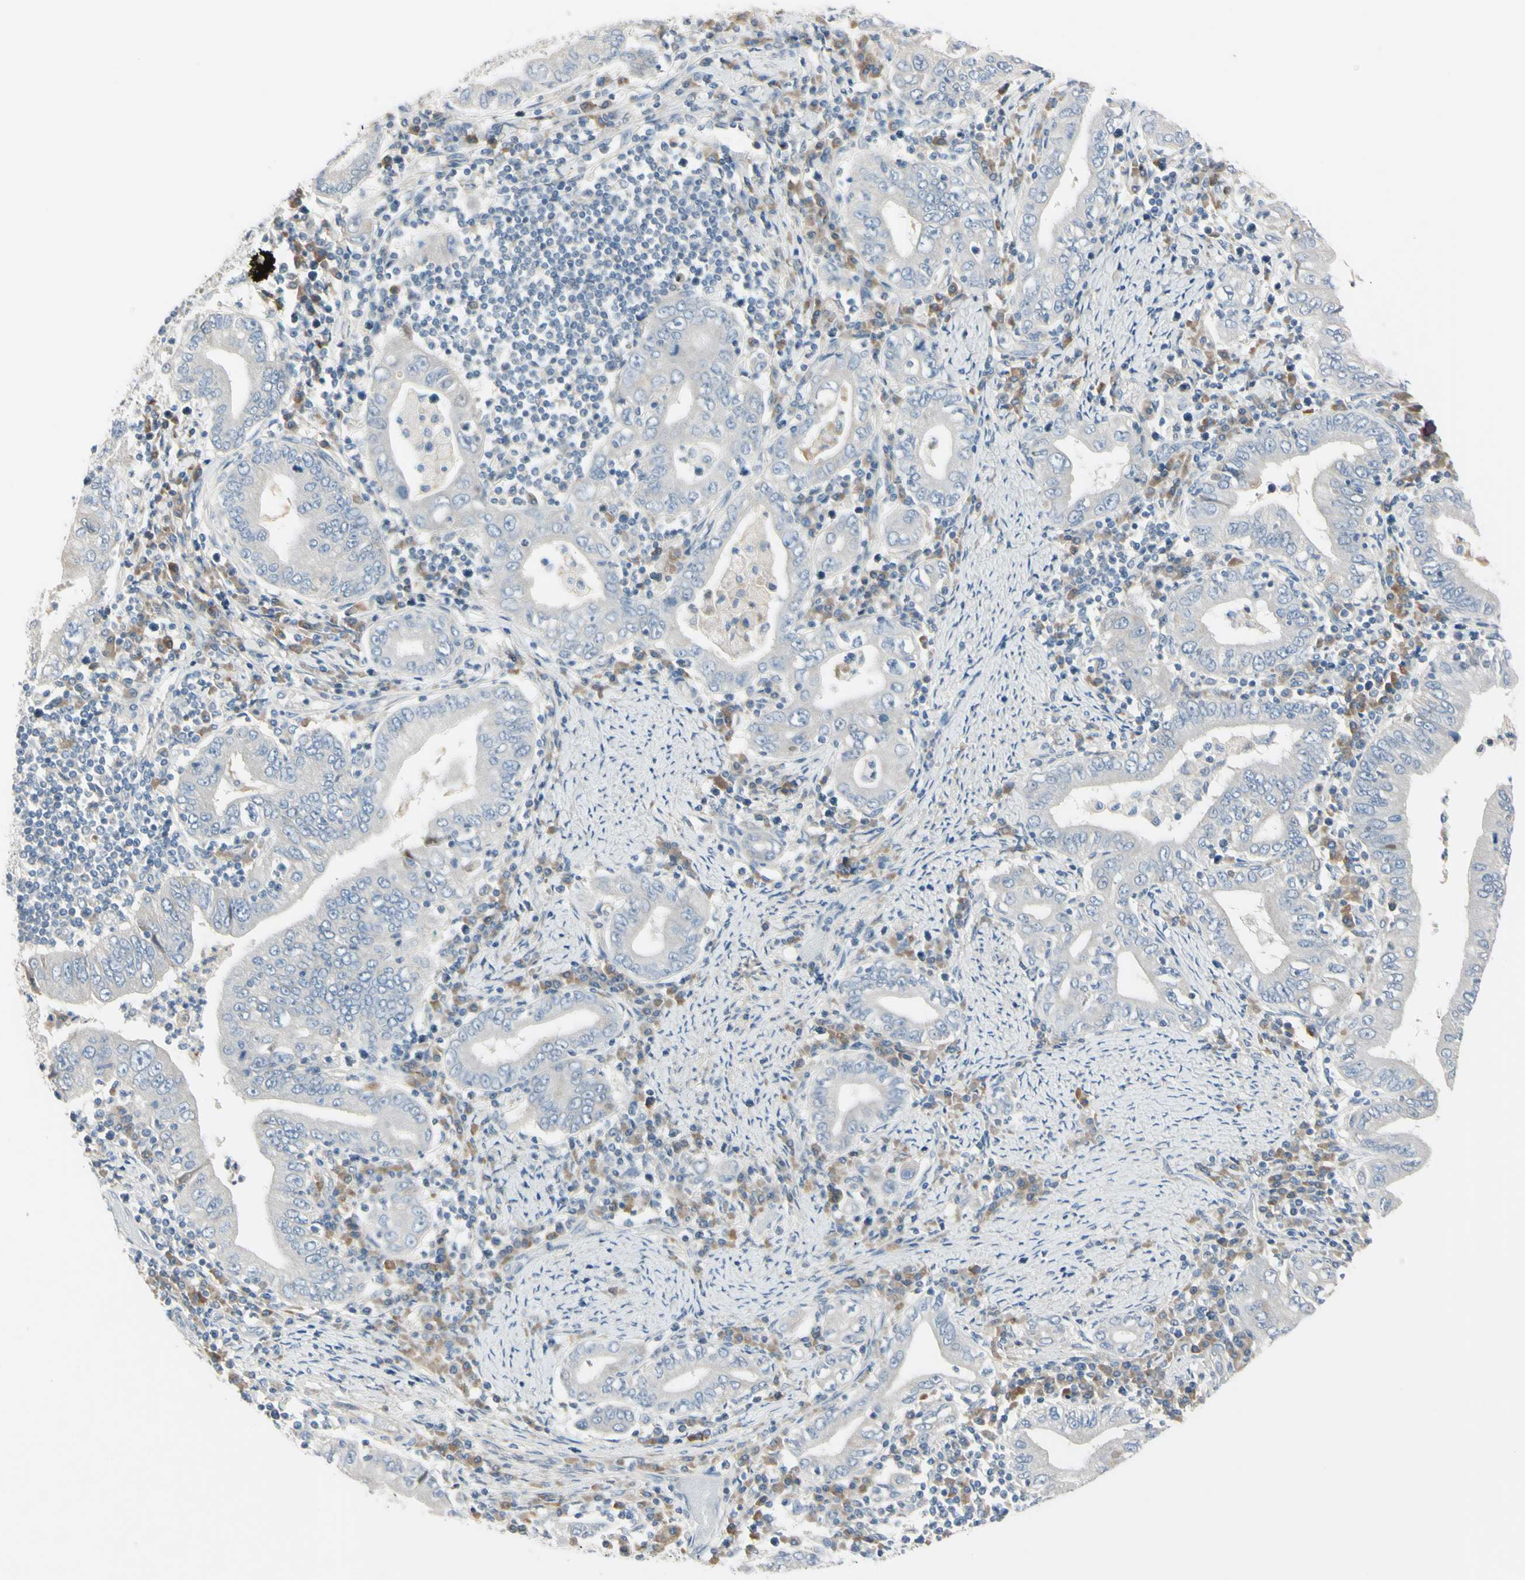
{"staining": {"intensity": "negative", "quantity": "none", "location": "none"}, "tissue": "stomach cancer", "cell_type": "Tumor cells", "image_type": "cancer", "snomed": [{"axis": "morphology", "description": "Normal tissue, NOS"}, {"axis": "morphology", "description": "Adenocarcinoma, NOS"}, {"axis": "topography", "description": "Esophagus"}, {"axis": "topography", "description": "Stomach, upper"}, {"axis": "topography", "description": "Peripheral nerve tissue"}], "caption": "IHC of stomach cancer (adenocarcinoma) demonstrates no expression in tumor cells.", "gene": "AATK", "patient": {"sex": "male", "age": 62}}